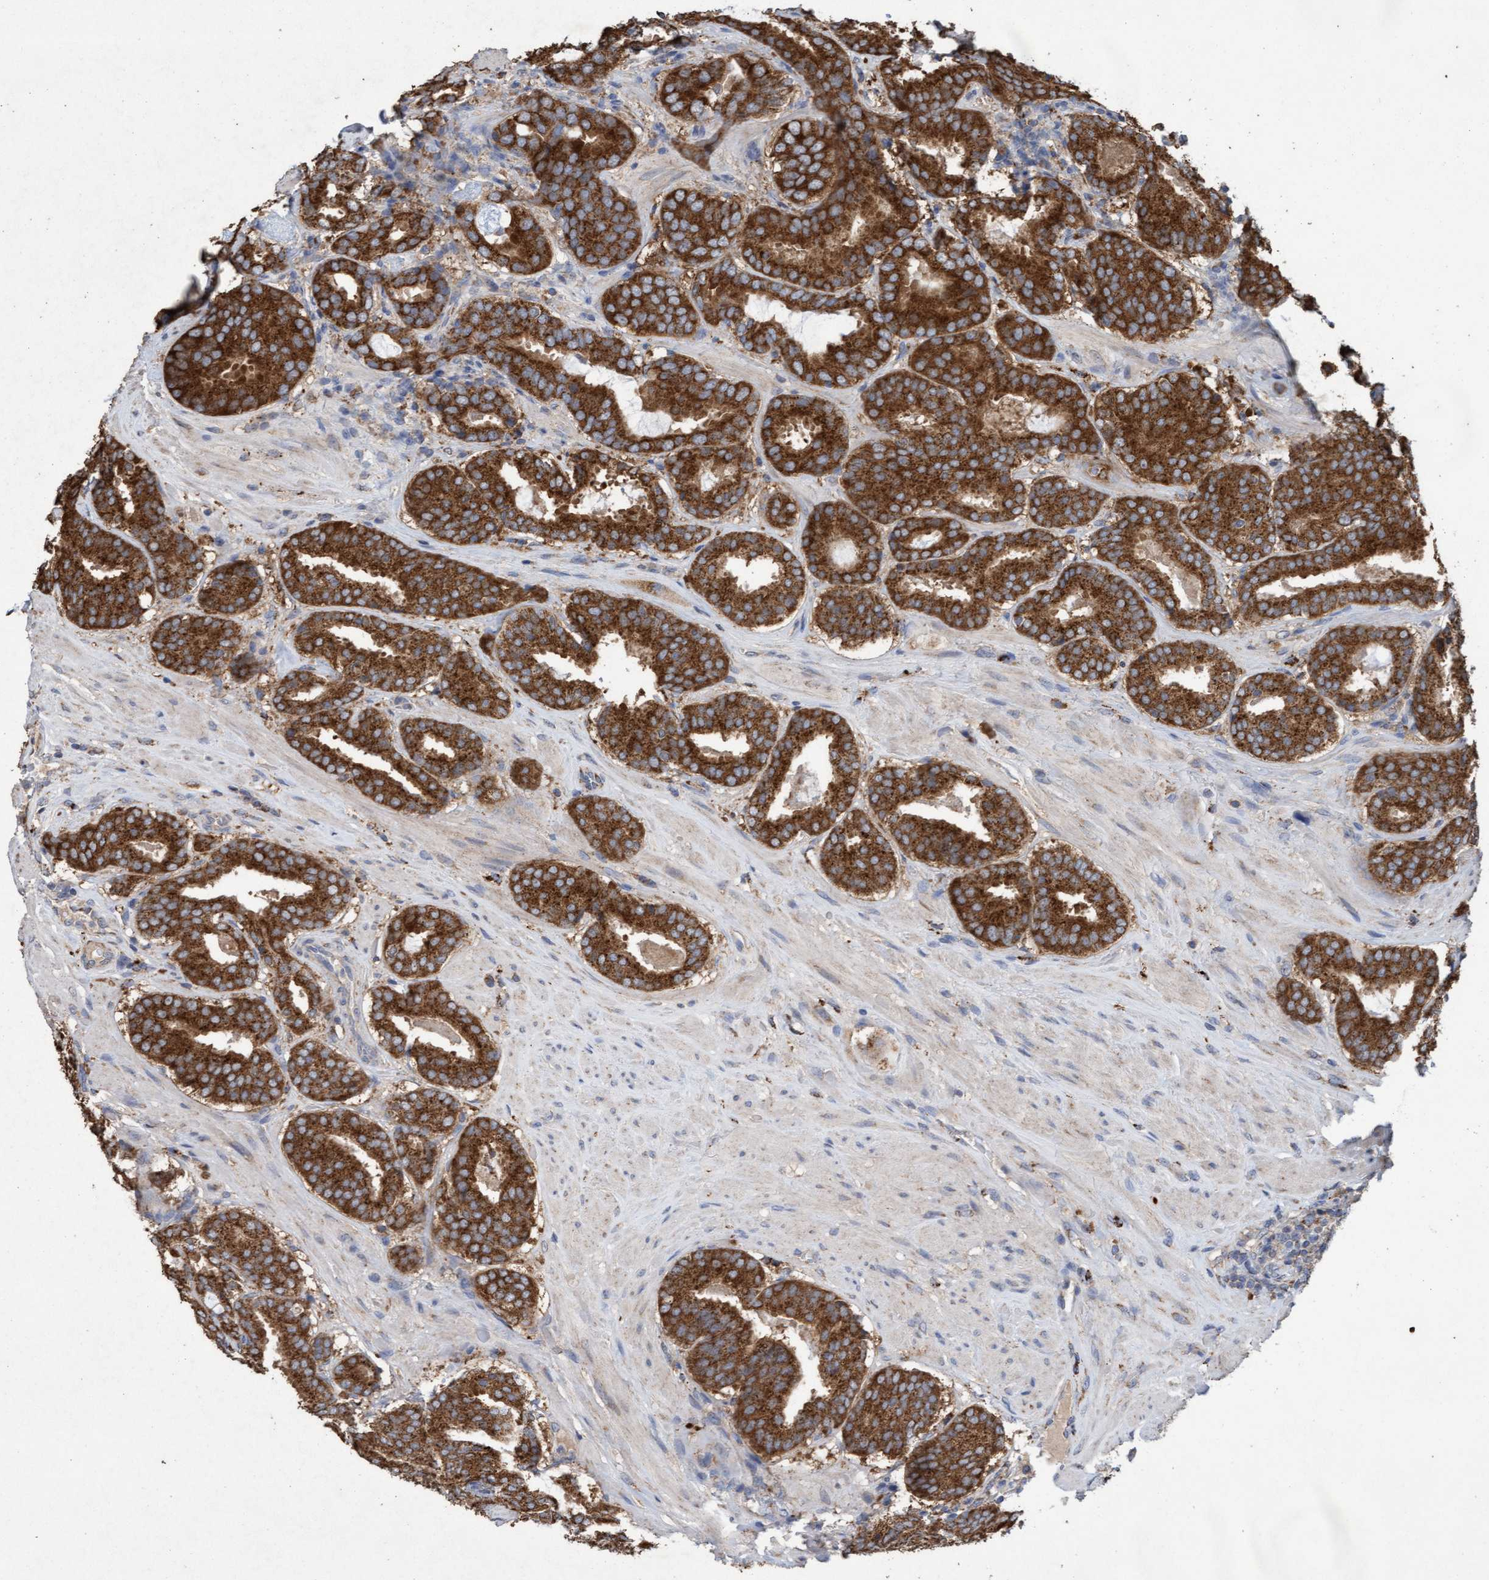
{"staining": {"intensity": "strong", "quantity": ">75%", "location": "cytoplasmic/membranous"}, "tissue": "prostate cancer", "cell_type": "Tumor cells", "image_type": "cancer", "snomed": [{"axis": "morphology", "description": "Adenocarcinoma, Low grade"}, {"axis": "topography", "description": "Prostate"}], "caption": "This is a micrograph of immunohistochemistry staining of prostate cancer, which shows strong expression in the cytoplasmic/membranous of tumor cells.", "gene": "ATPAF2", "patient": {"sex": "male", "age": 69}}